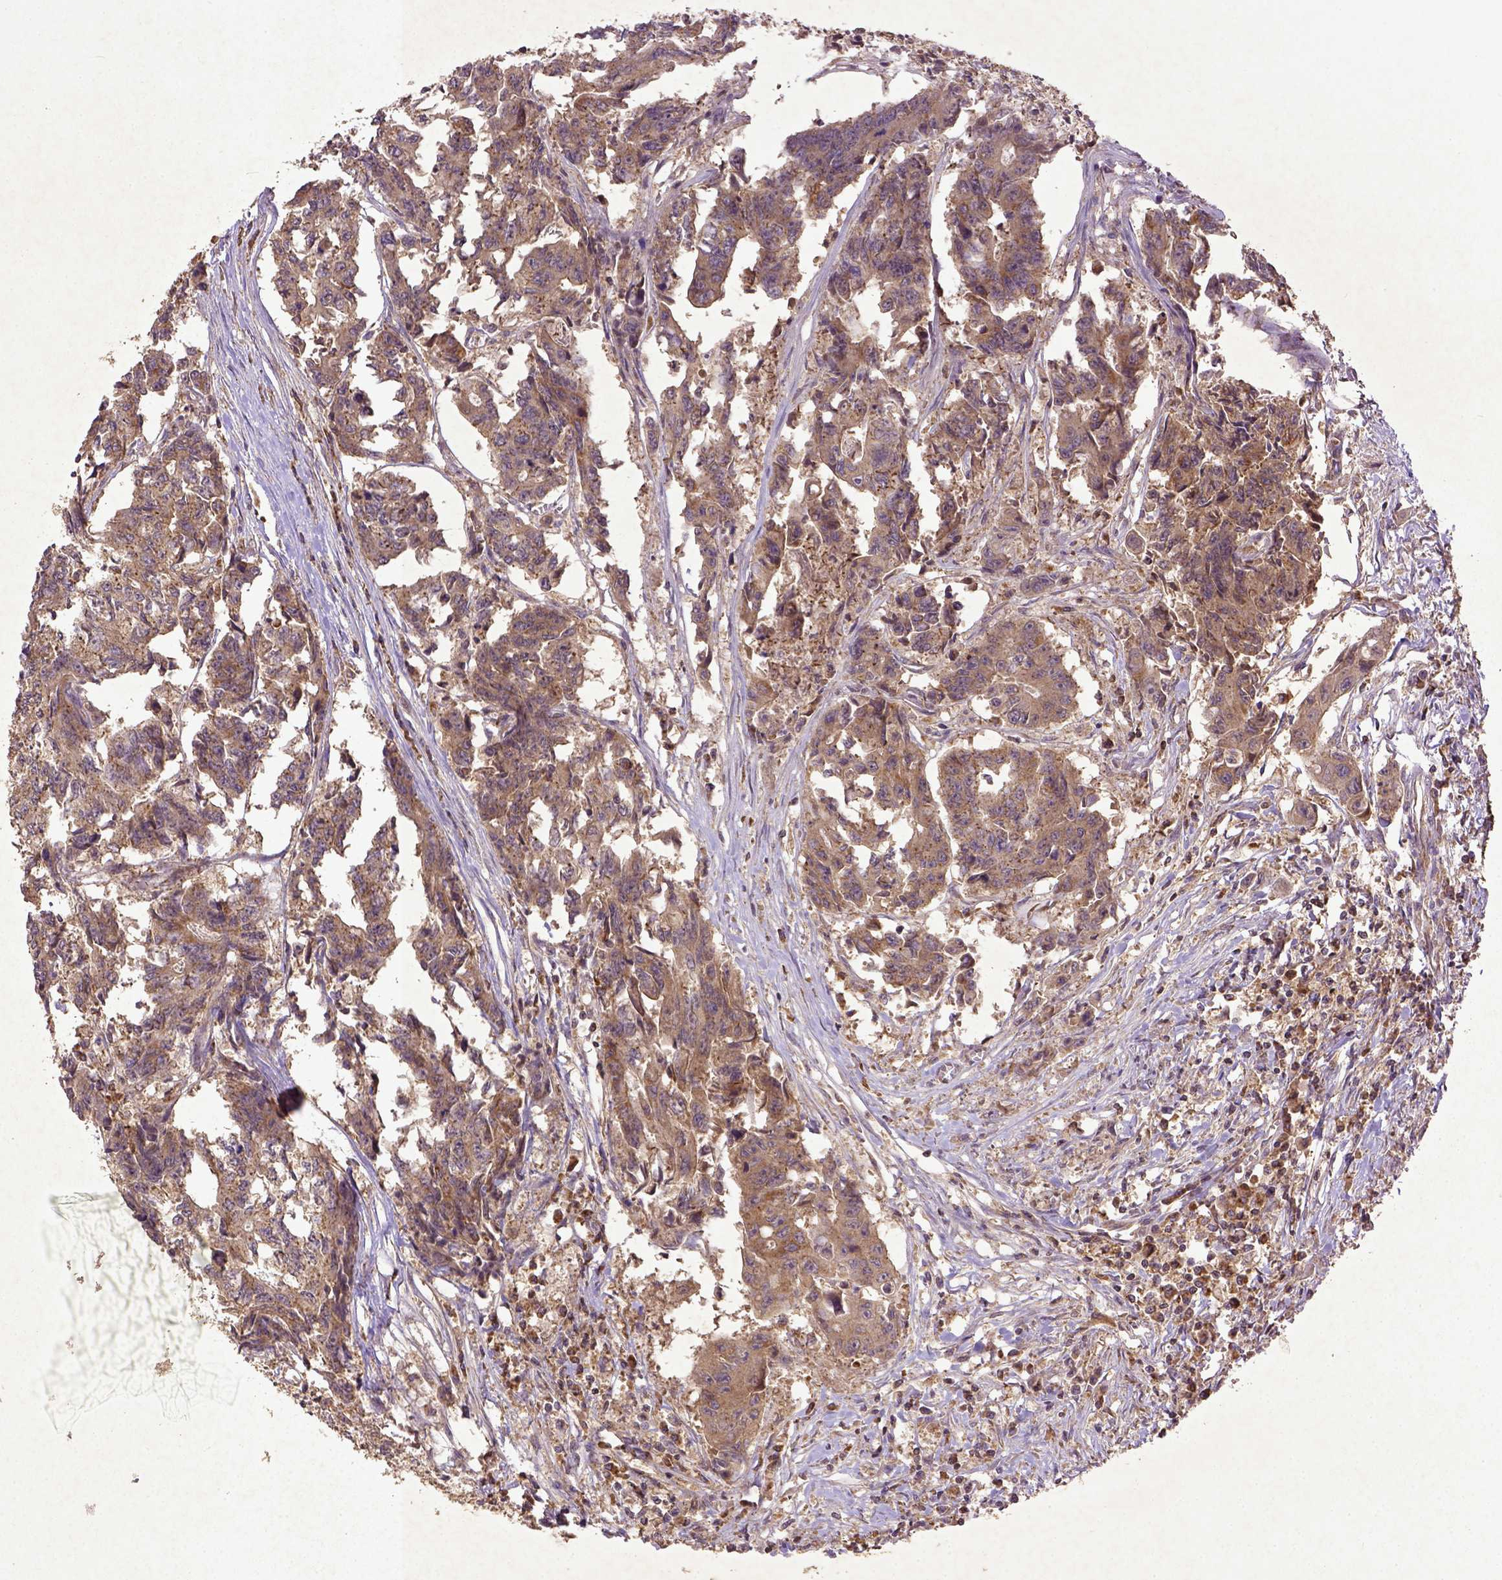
{"staining": {"intensity": "moderate", "quantity": ">75%", "location": "cytoplasmic/membranous"}, "tissue": "colorectal cancer", "cell_type": "Tumor cells", "image_type": "cancer", "snomed": [{"axis": "morphology", "description": "Adenocarcinoma, NOS"}, {"axis": "topography", "description": "Rectum"}], "caption": "Protein expression analysis of adenocarcinoma (colorectal) demonstrates moderate cytoplasmic/membranous positivity in about >75% of tumor cells. Using DAB (3,3'-diaminobenzidine) (brown) and hematoxylin (blue) stains, captured at high magnification using brightfield microscopy.", "gene": "MT-CO1", "patient": {"sex": "male", "age": 54}}